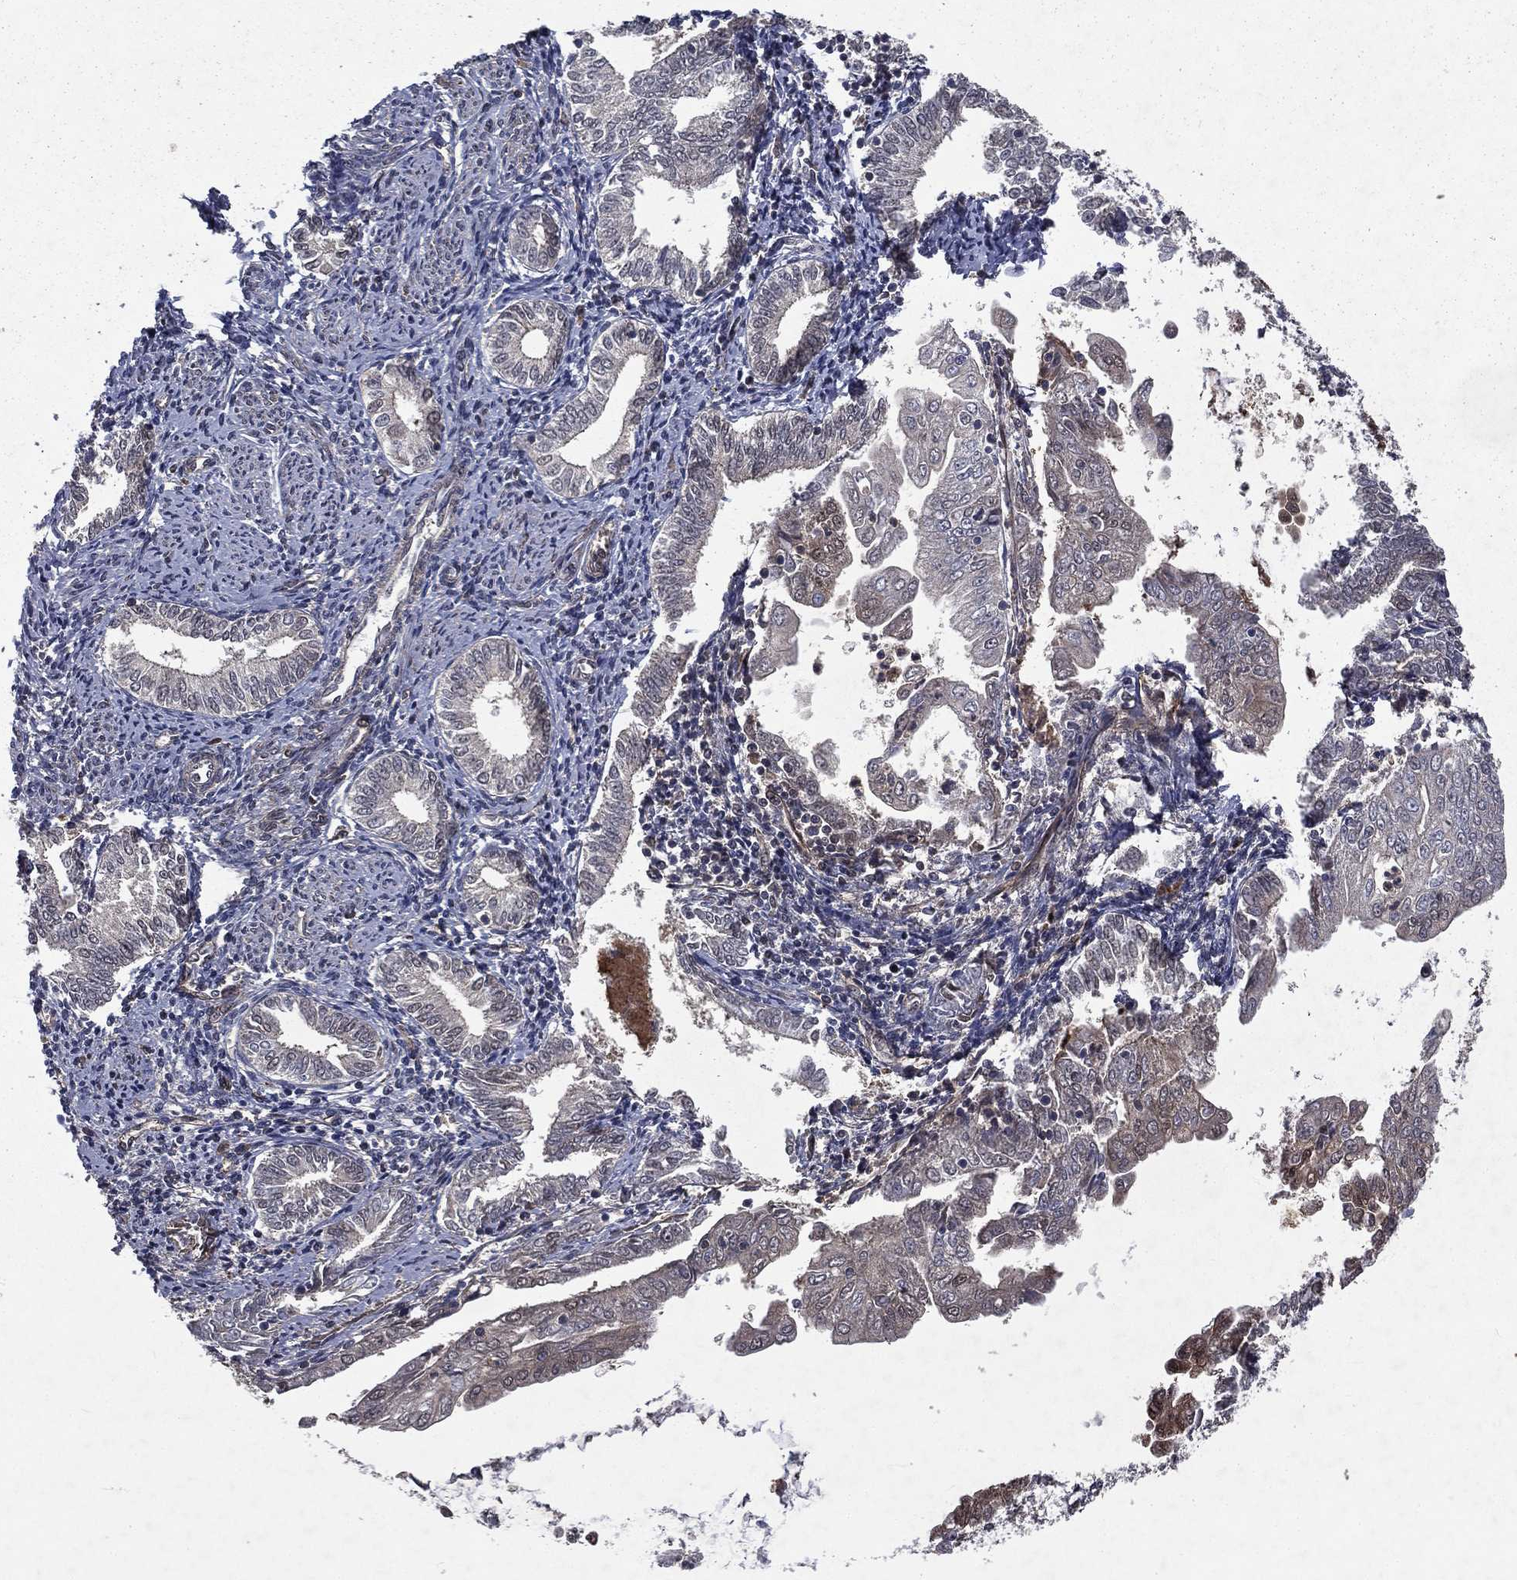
{"staining": {"intensity": "moderate", "quantity": "<25%", "location": "cytoplasmic/membranous,nuclear"}, "tissue": "endometrial cancer", "cell_type": "Tumor cells", "image_type": "cancer", "snomed": [{"axis": "morphology", "description": "Adenocarcinoma, NOS"}, {"axis": "topography", "description": "Endometrium"}], "caption": "There is low levels of moderate cytoplasmic/membranous and nuclear positivity in tumor cells of adenocarcinoma (endometrial), as demonstrated by immunohistochemical staining (brown color).", "gene": "FGD1", "patient": {"sex": "female", "age": 56}}